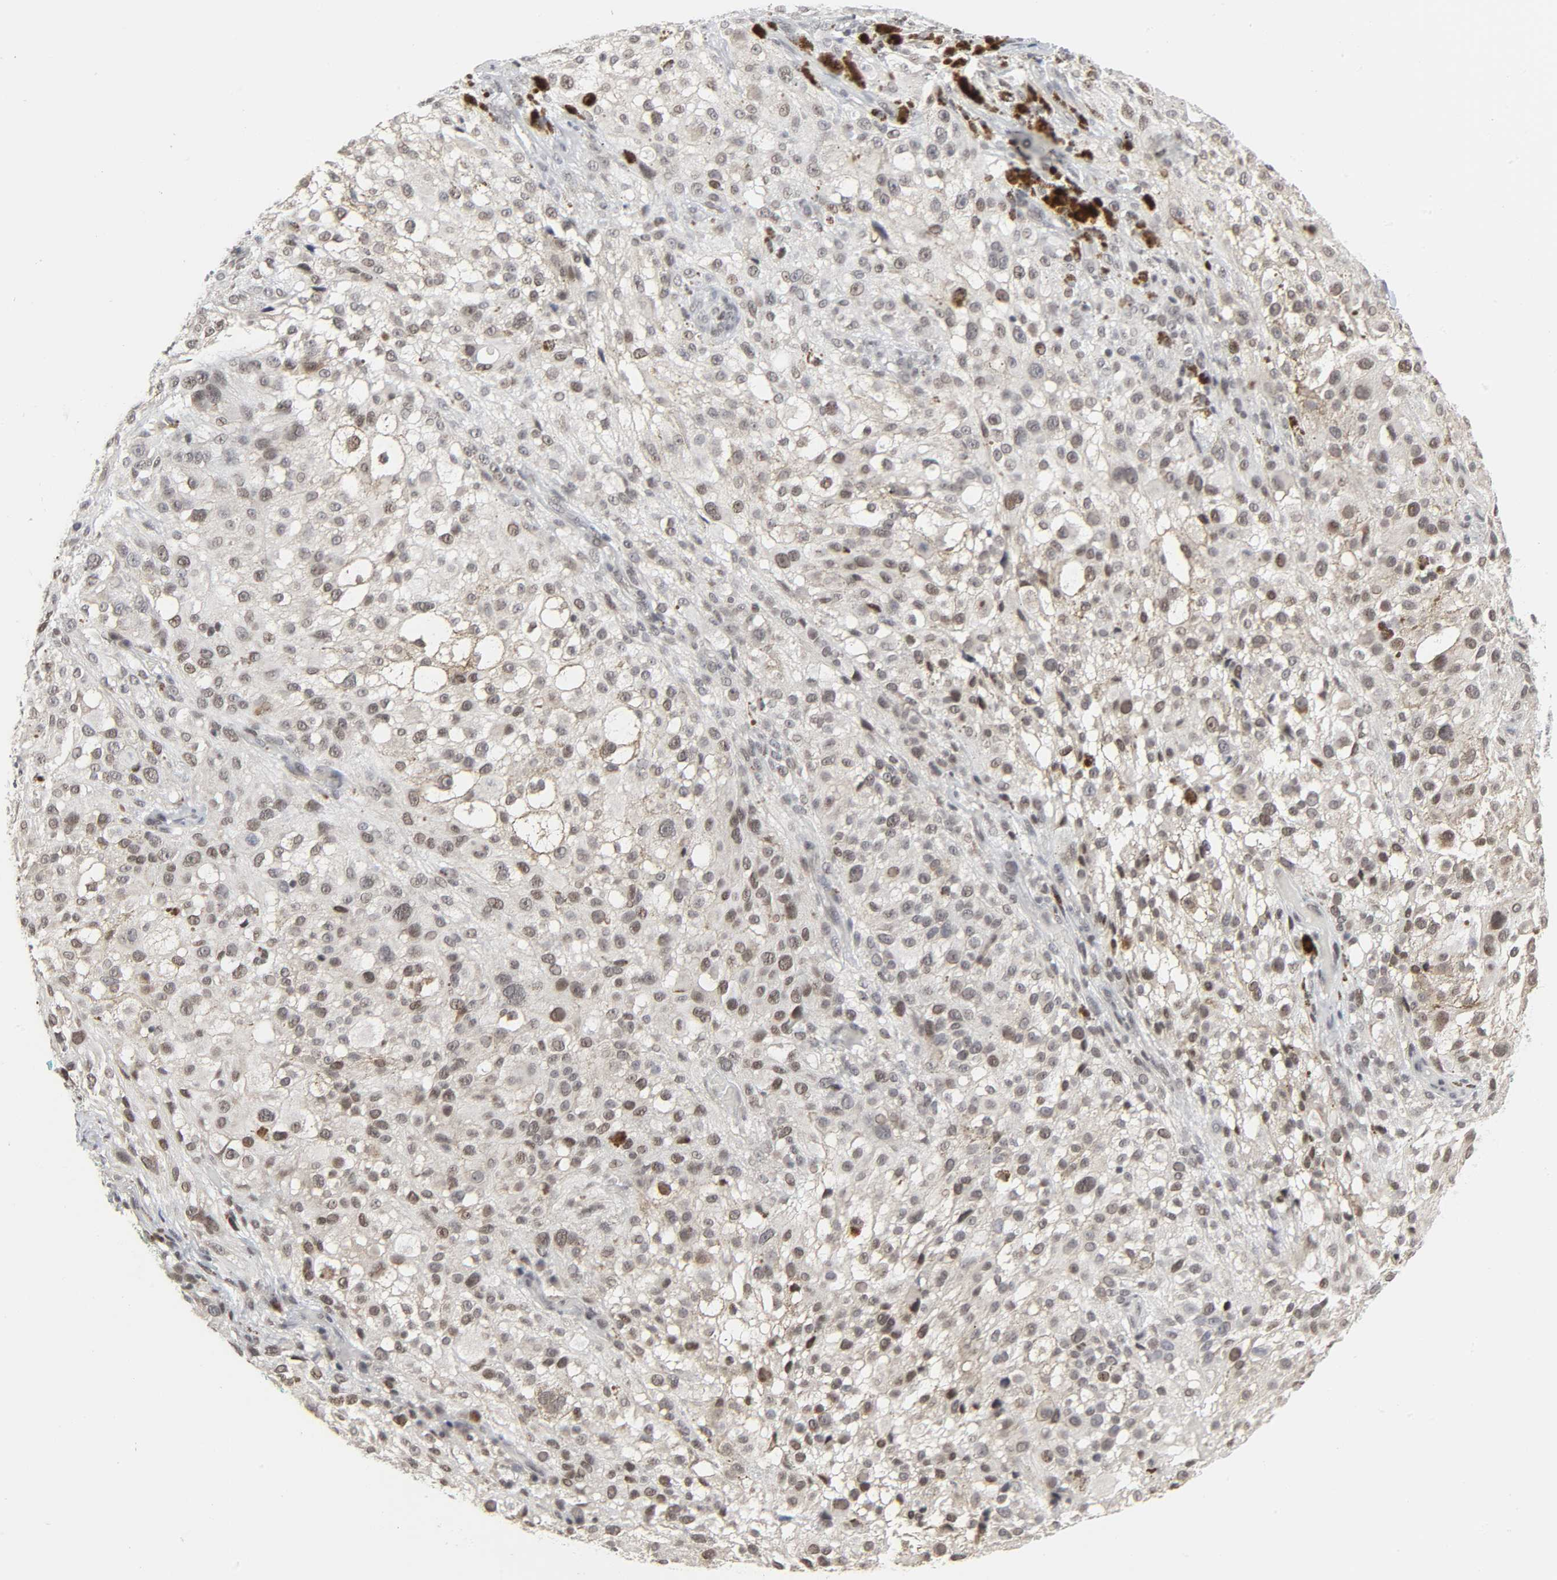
{"staining": {"intensity": "strong", "quantity": "25%-75%", "location": "nuclear"}, "tissue": "melanoma", "cell_type": "Tumor cells", "image_type": "cancer", "snomed": [{"axis": "morphology", "description": "Necrosis, NOS"}, {"axis": "morphology", "description": "Malignant melanoma, NOS"}, {"axis": "topography", "description": "Skin"}], "caption": "Protein expression analysis of malignant melanoma shows strong nuclear positivity in approximately 25%-75% of tumor cells. (DAB IHC, brown staining for protein, blue staining for nuclei).", "gene": "MUC1", "patient": {"sex": "female", "age": 87}}